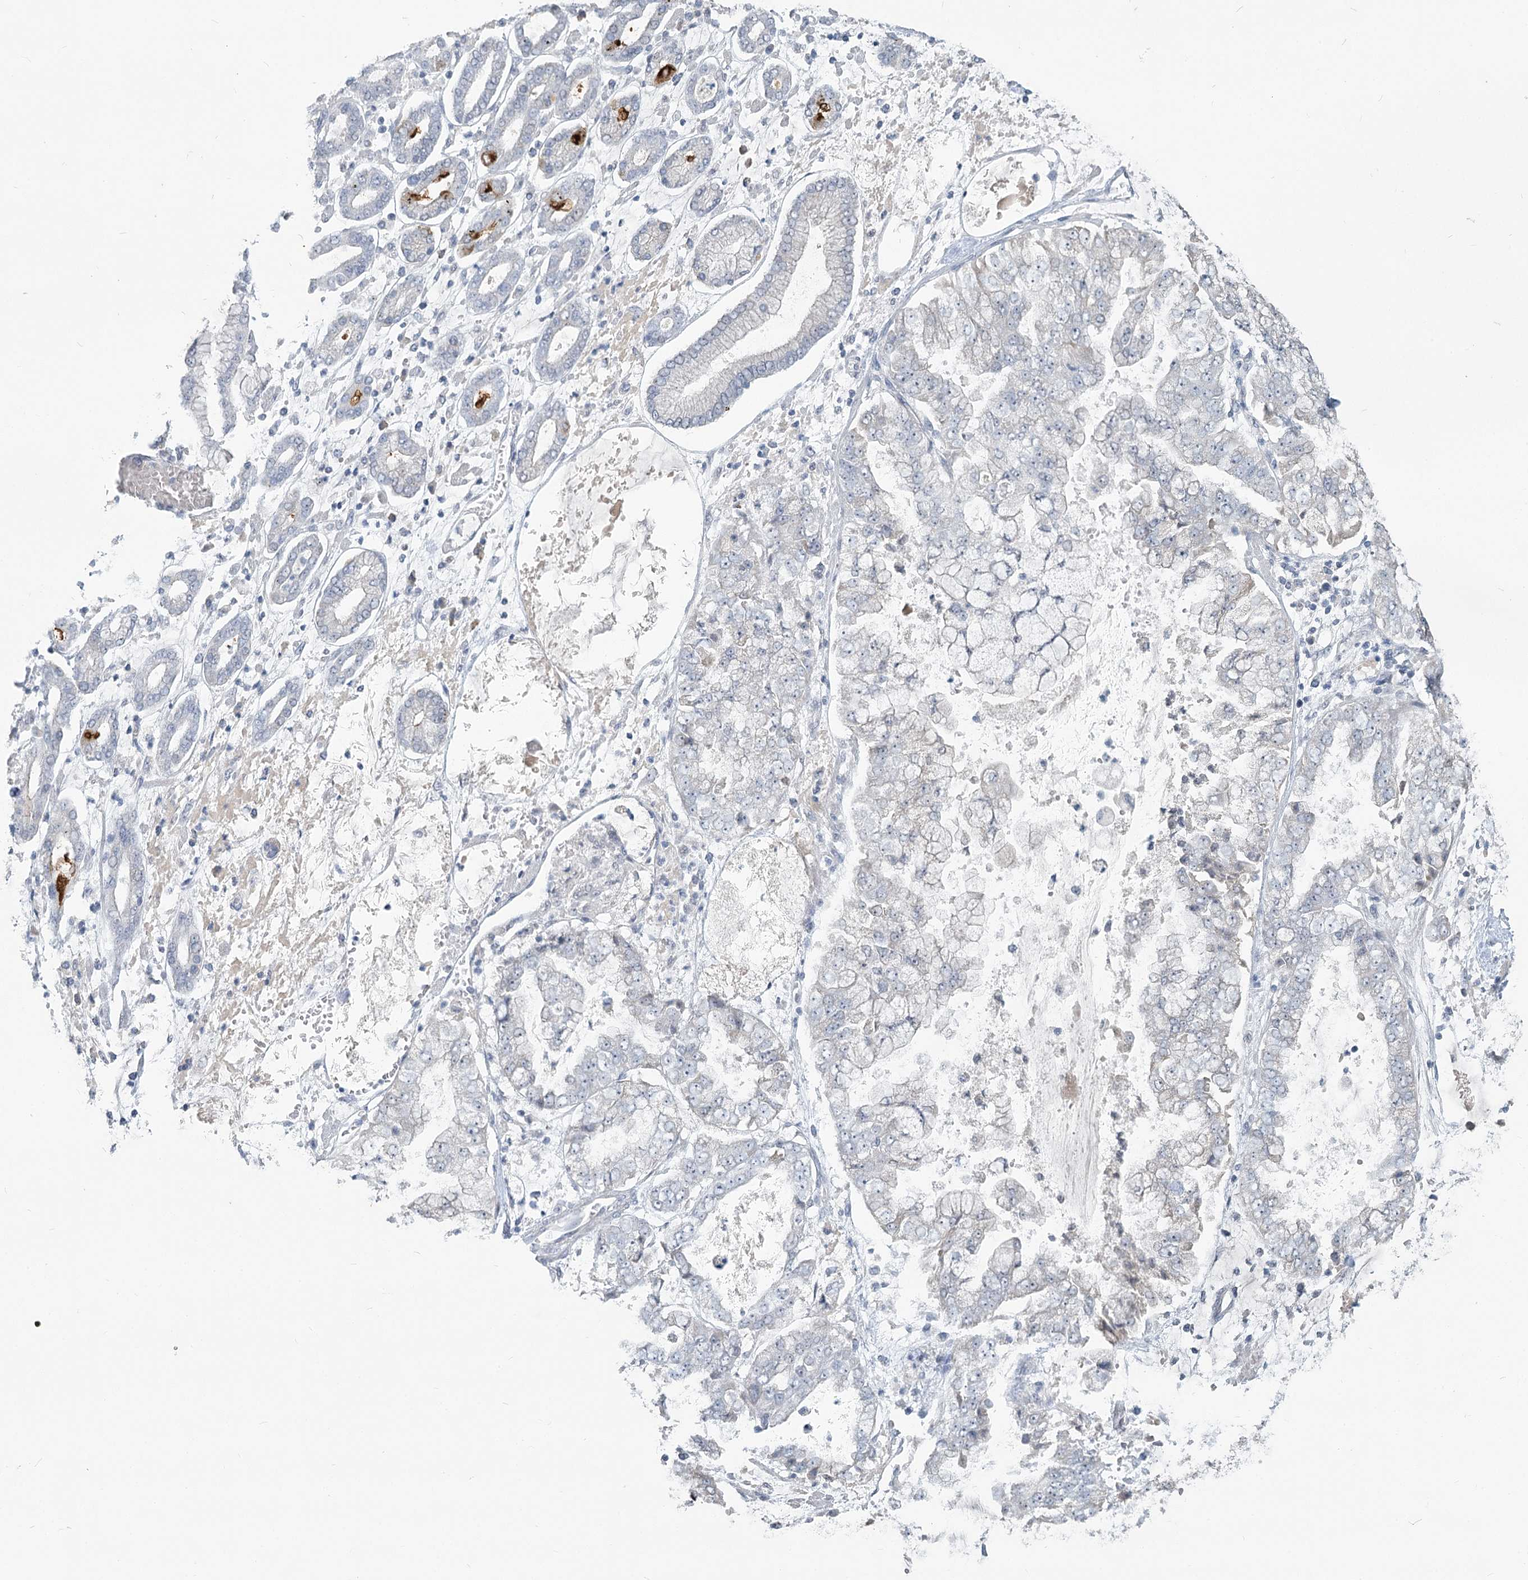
{"staining": {"intensity": "negative", "quantity": "none", "location": "none"}, "tissue": "stomach cancer", "cell_type": "Tumor cells", "image_type": "cancer", "snomed": [{"axis": "morphology", "description": "Adenocarcinoma, NOS"}, {"axis": "topography", "description": "Stomach"}], "caption": "Immunohistochemistry (IHC) image of neoplastic tissue: stomach adenocarcinoma stained with DAB (3,3'-diaminobenzidine) reveals no significant protein expression in tumor cells. Nuclei are stained in blue.", "gene": "SLC9A3", "patient": {"sex": "male", "age": 76}}